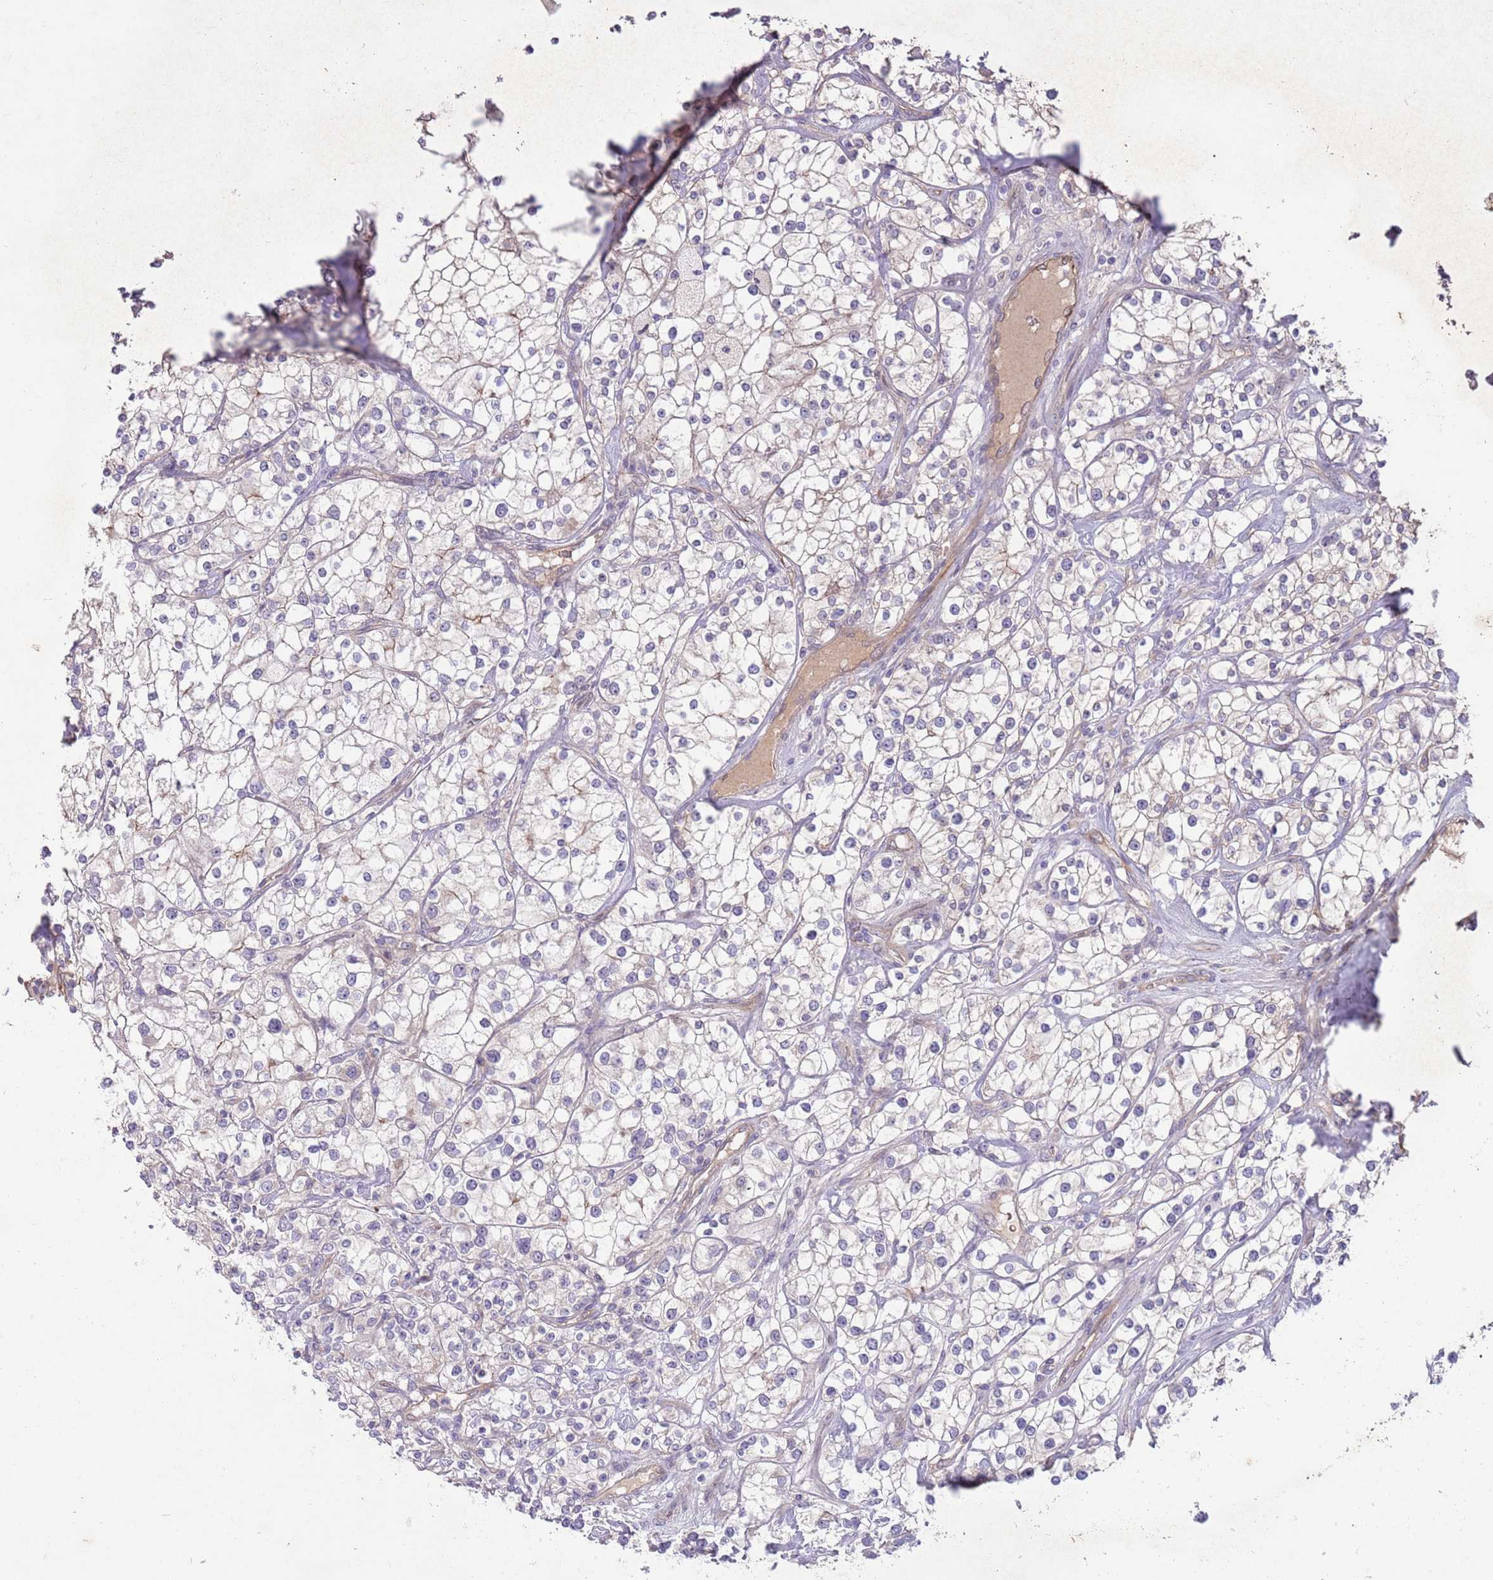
{"staining": {"intensity": "negative", "quantity": "none", "location": "none"}, "tissue": "renal cancer", "cell_type": "Tumor cells", "image_type": "cancer", "snomed": [{"axis": "morphology", "description": "Adenocarcinoma, NOS"}, {"axis": "topography", "description": "Kidney"}], "caption": "There is no significant positivity in tumor cells of adenocarcinoma (renal).", "gene": "SAV1", "patient": {"sex": "male", "age": 77}}